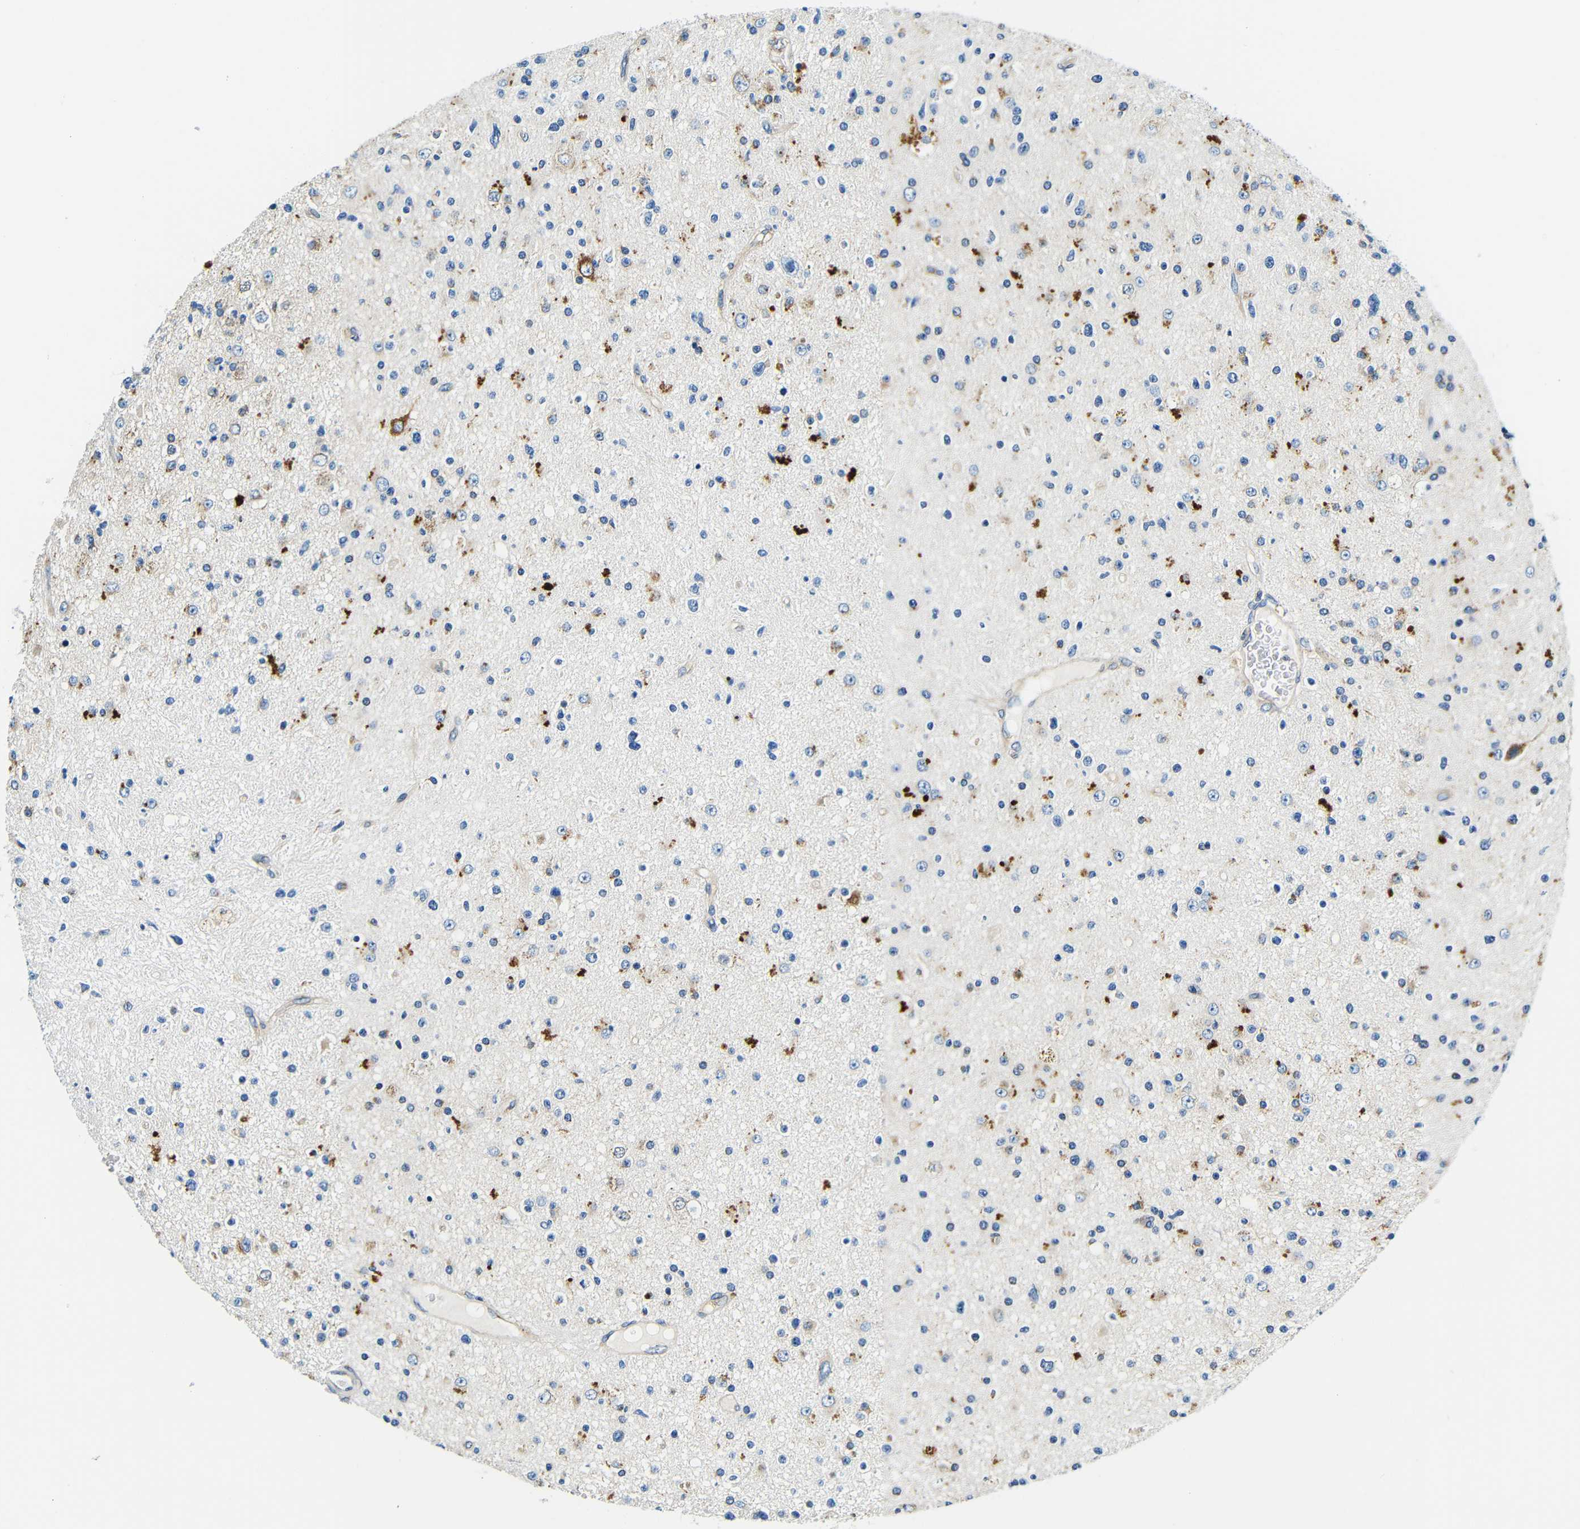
{"staining": {"intensity": "moderate", "quantity": "<25%", "location": "cytoplasmic/membranous"}, "tissue": "glioma", "cell_type": "Tumor cells", "image_type": "cancer", "snomed": [{"axis": "morphology", "description": "Glioma, malignant, High grade"}, {"axis": "topography", "description": "Brain"}], "caption": "IHC of glioma shows low levels of moderate cytoplasmic/membranous staining in approximately <25% of tumor cells.", "gene": "USO1", "patient": {"sex": "male", "age": 33}}